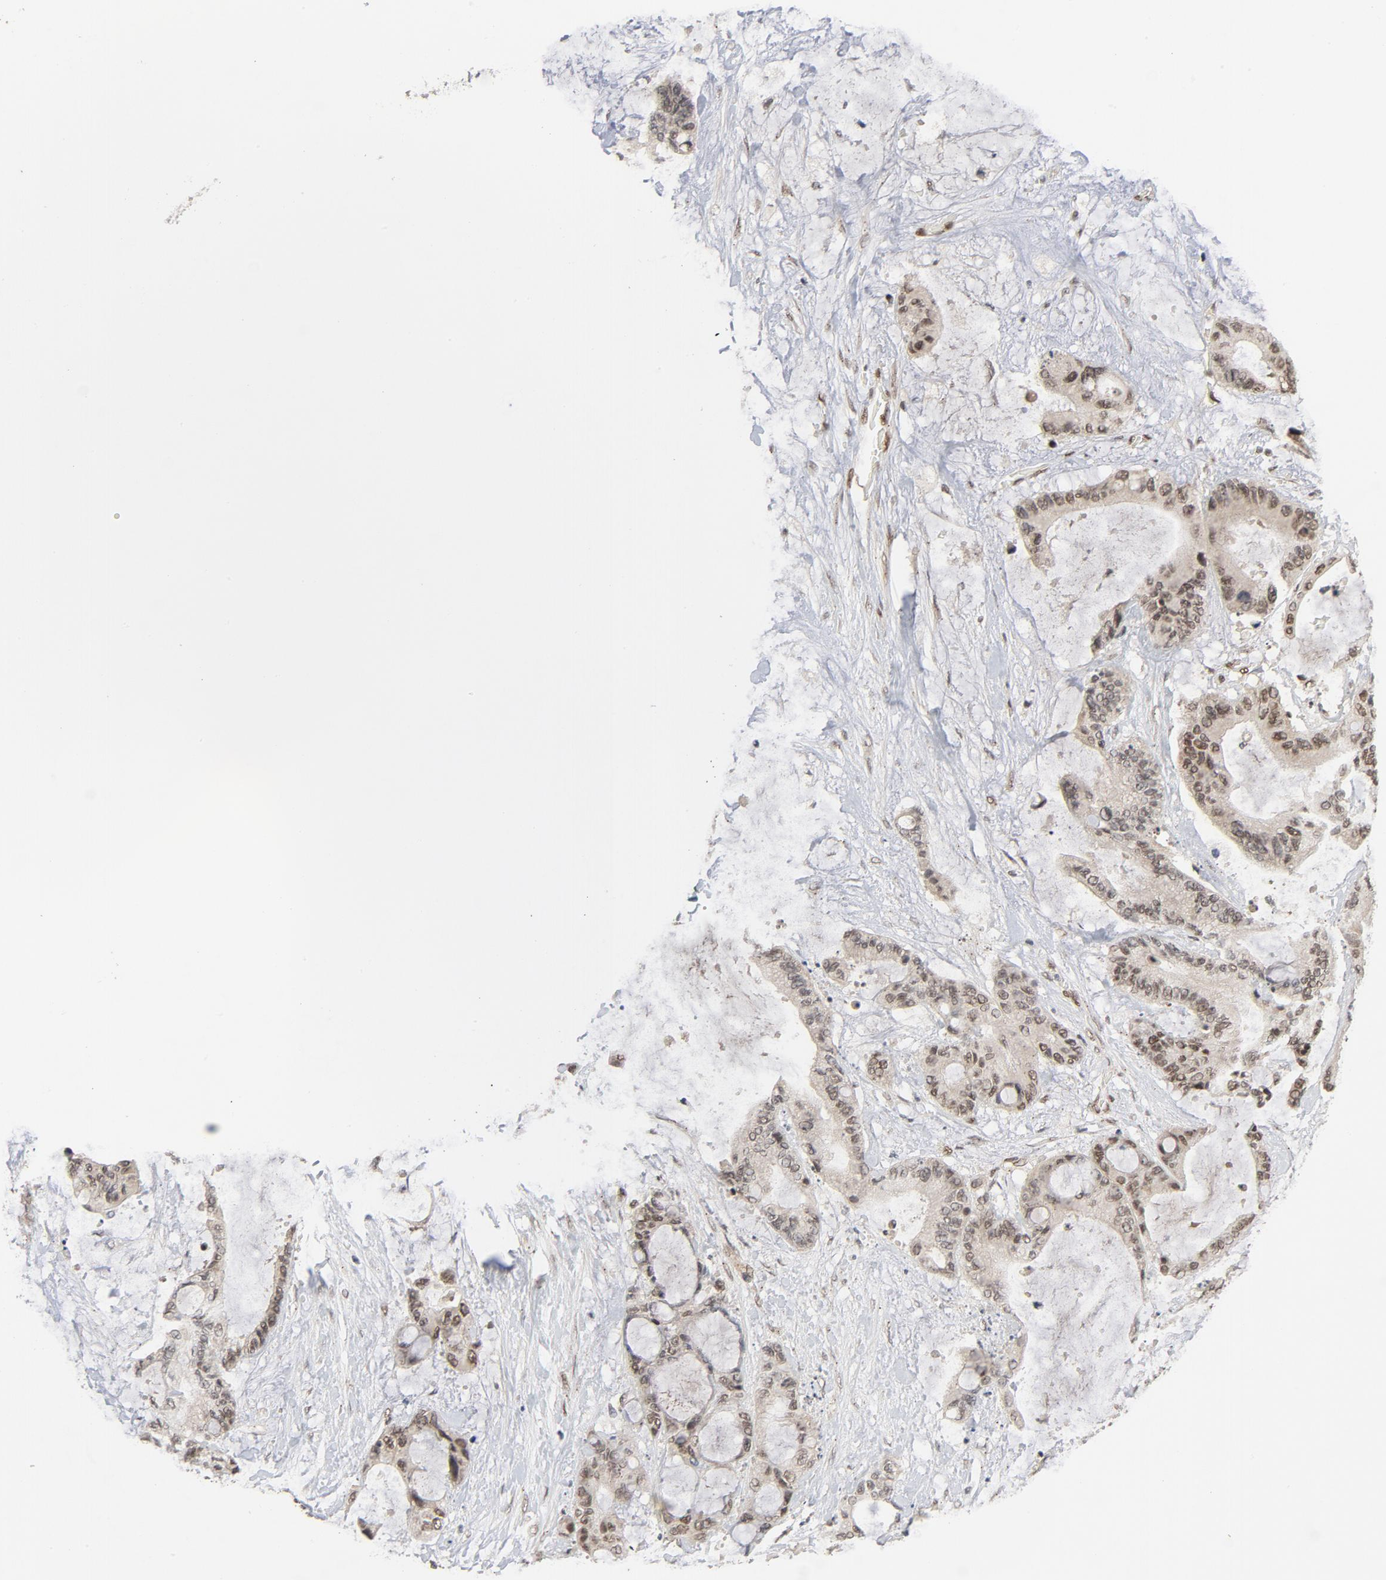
{"staining": {"intensity": "moderate", "quantity": ">75%", "location": "nuclear"}, "tissue": "liver cancer", "cell_type": "Tumor cells", "image_type": "cancer", "snomed": [{"axis": "morphology", "description": "Cholangiocarcinoma"}, {"axis": "topography", "description": "Liver"}], "caption": "Protein staining demonstrates moderate nuclear positivity in approximately >75% of tumor cells in cholangiocarcinoma (liver).", "gene": "SMARCD1", "patient": {"sex": "female", "age": 73}}